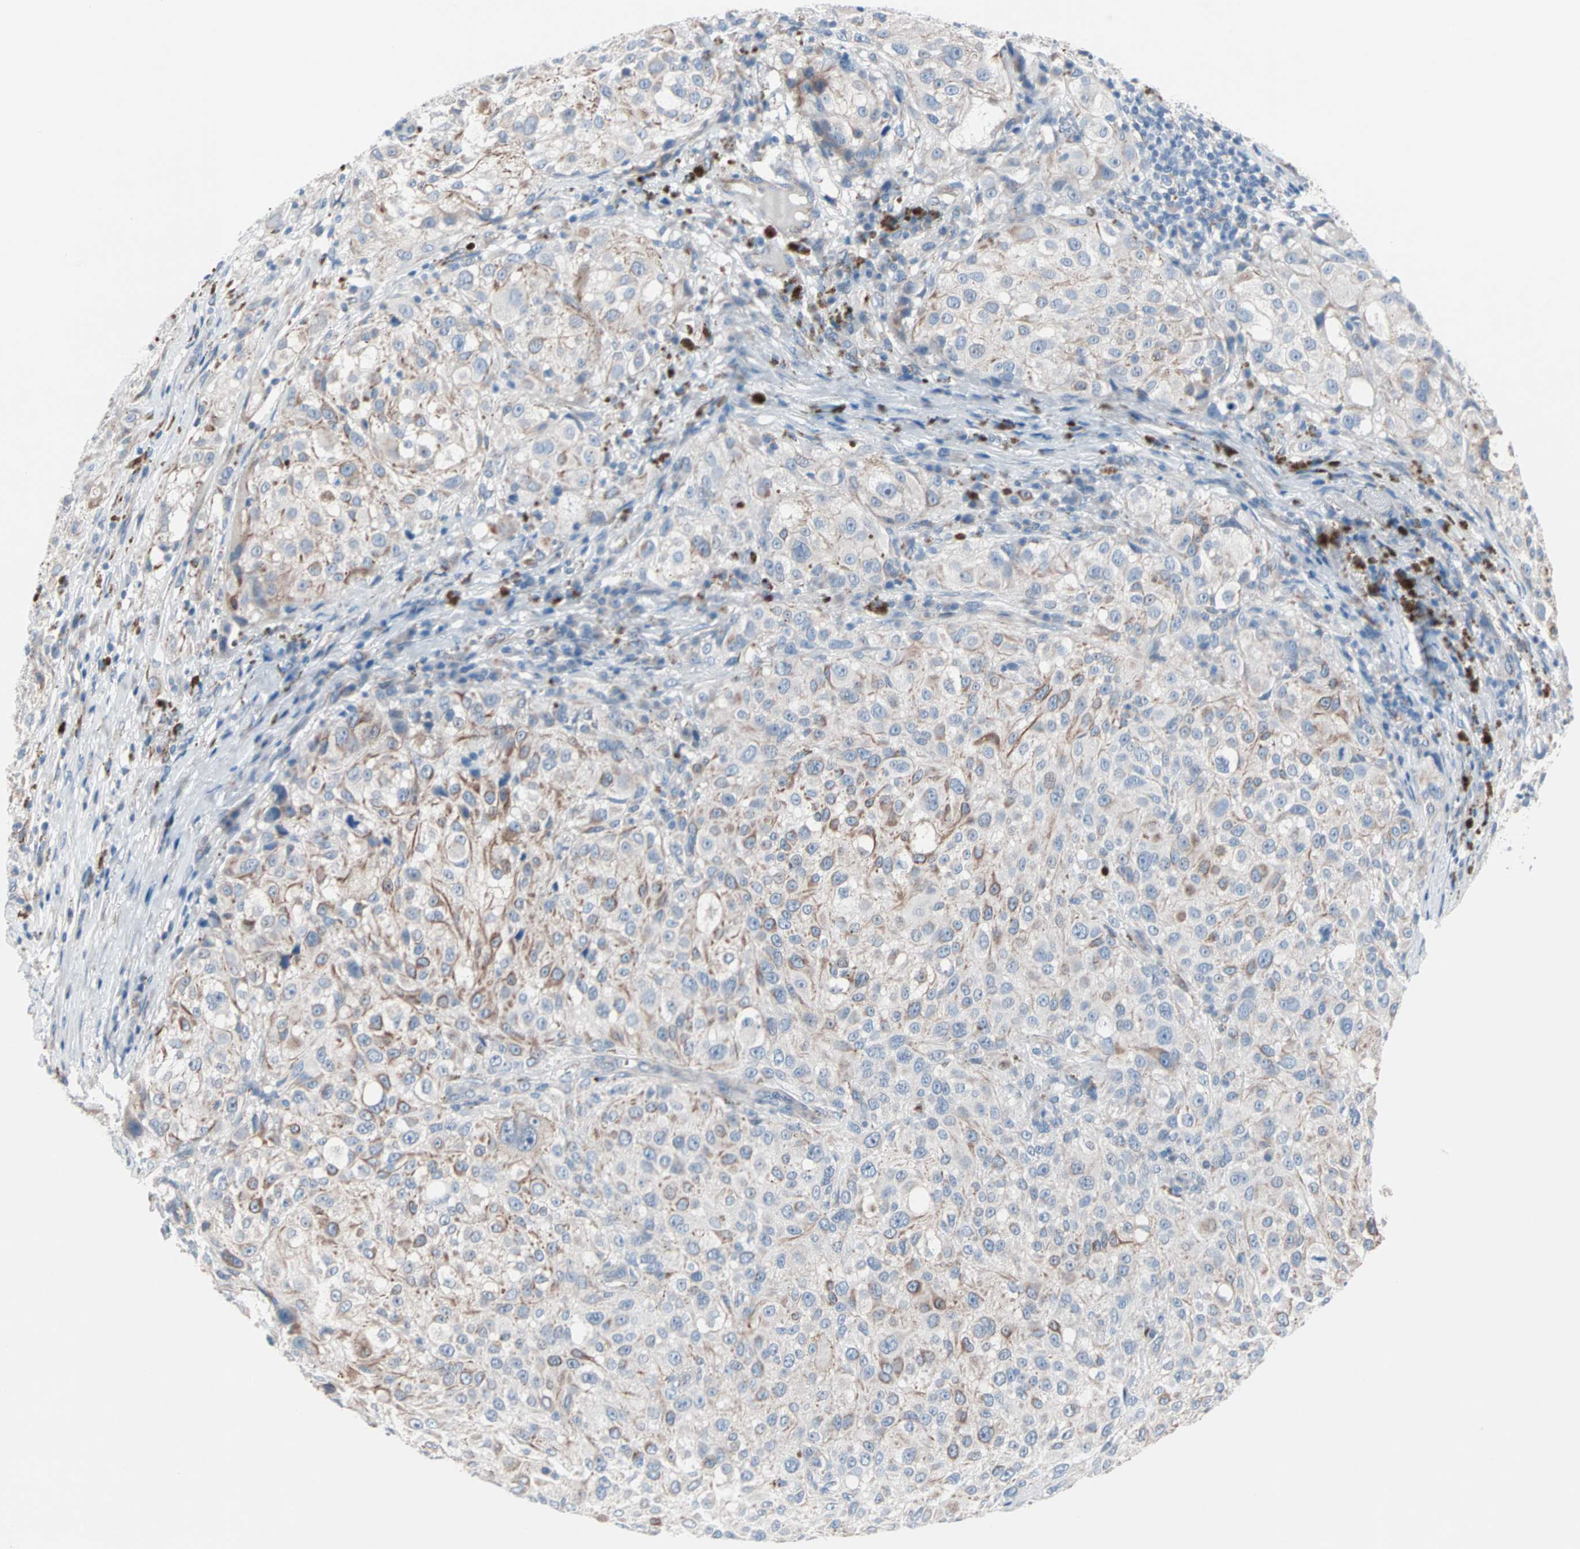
{"staining": {"intensity": "moderate", "quantity": "<25%", "location": "cytoplasmic/membranous"}, "tissue": "melanoma", "cell_type": "Tumor cells", "image_type": "cancer", "snomed": [{"axis": "morphology", "description": "Necrosis, NOS"}, {"axis": "morphology", "description": "Malignant melanoma, NOS"}, {"axis": "topography", "description": "Skin"}], "caption": "A brown stain highlights moderate cytoplasmic/membranous positivity of a protein in malignant melanoma tumor cells.", "gene": "ULBP1", "patient": {"sex": "female", "age": 87}}